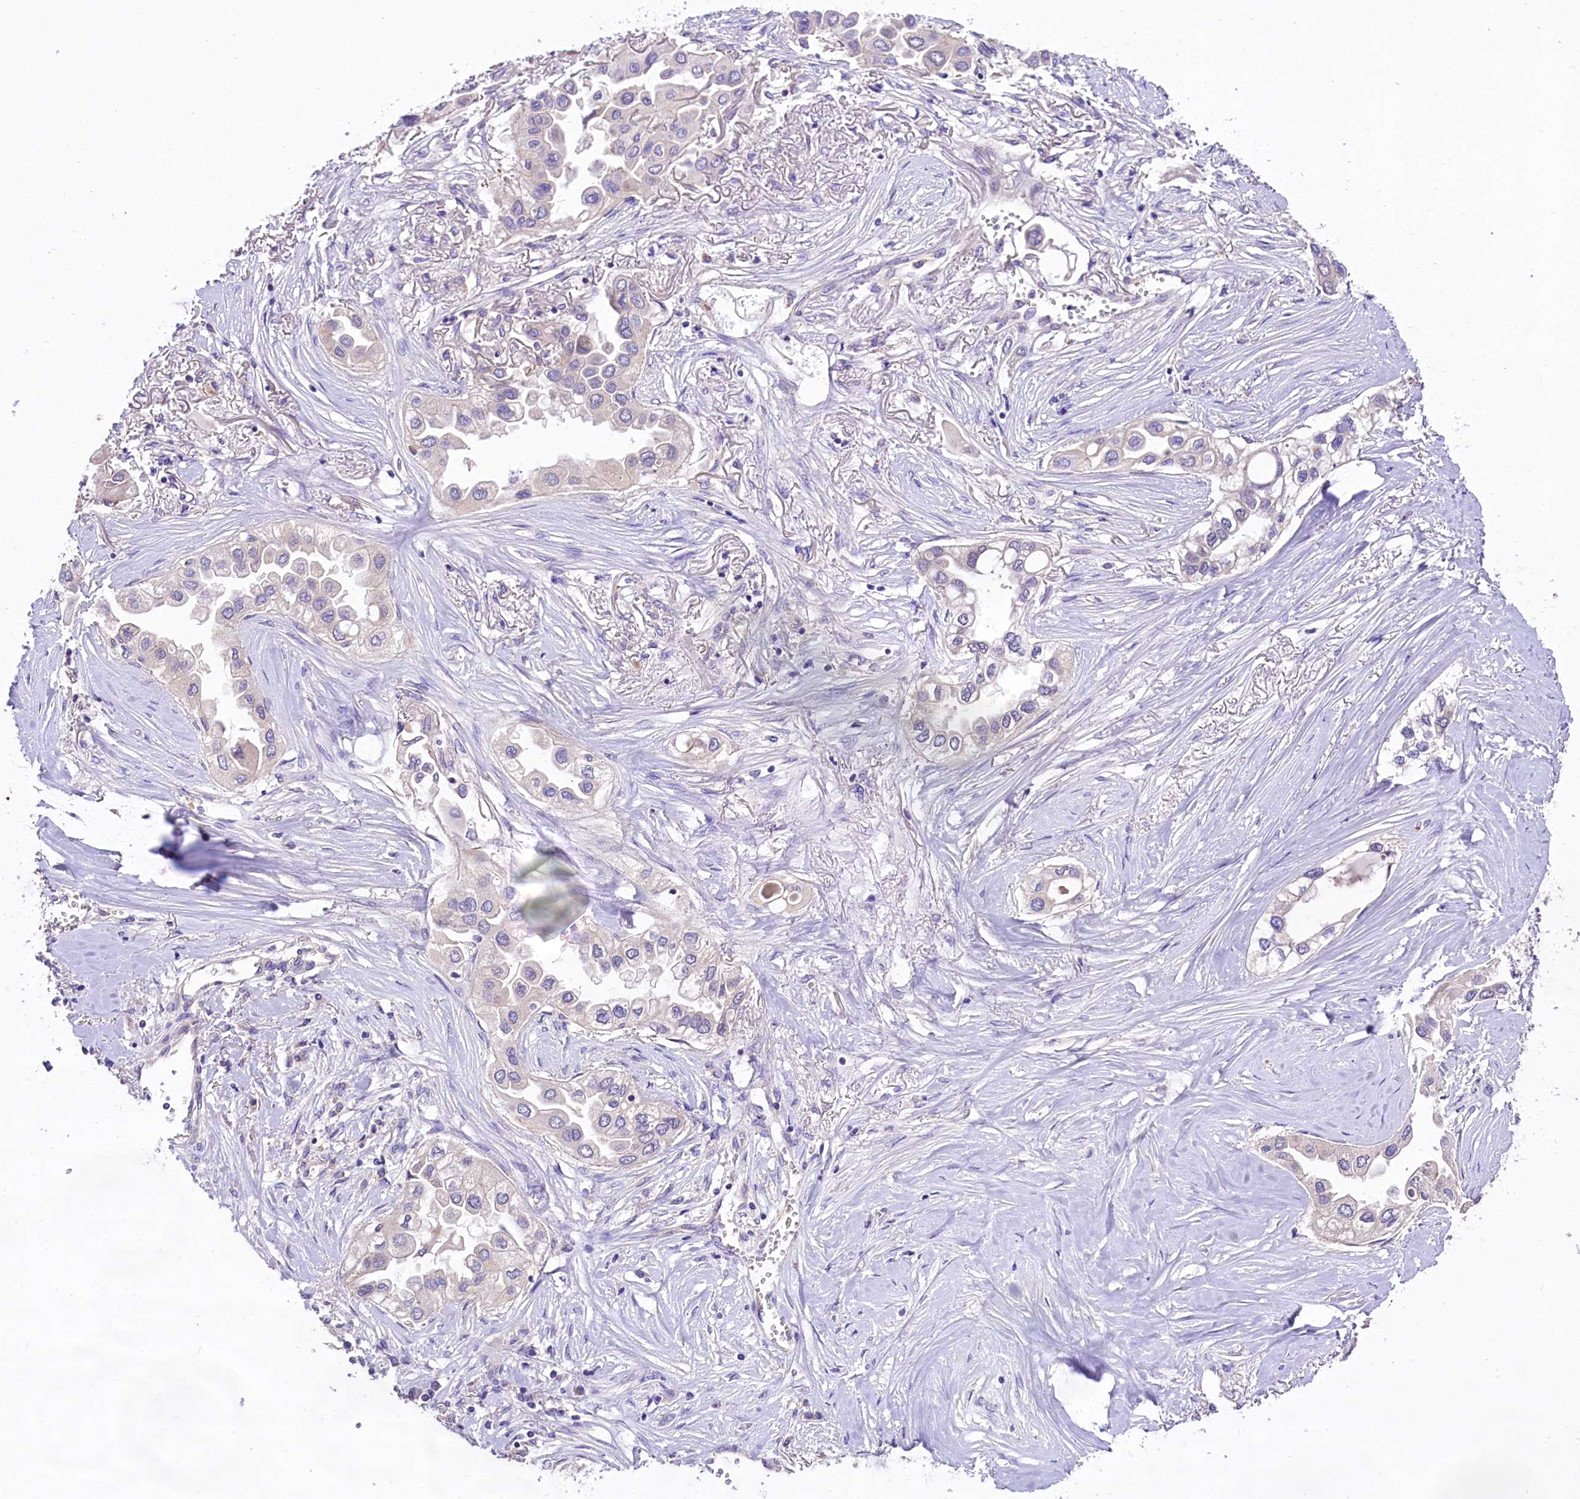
{"staining": {"intensity": "negative", "quantity": "none", "location": "none"}, "tissue": "lung cancer", "cell_type": "Tumor cells", "image_type": "cancer", "snomed": [{"axis": "morphology", "description": "Adenocarcinoma, NOS"}, {"axis": "topography", "description": "Lung"}], "caption": "High magnification brightfield microscopy of lung adenocarcinoma stained with DAB (3,3'-diaminobenzidine) (brown) and counterstained with hematoxylin (blue): tumor cells show no significant expression.", "gene": "PEMT", "patient": {"sex": "female", "age": 76}}